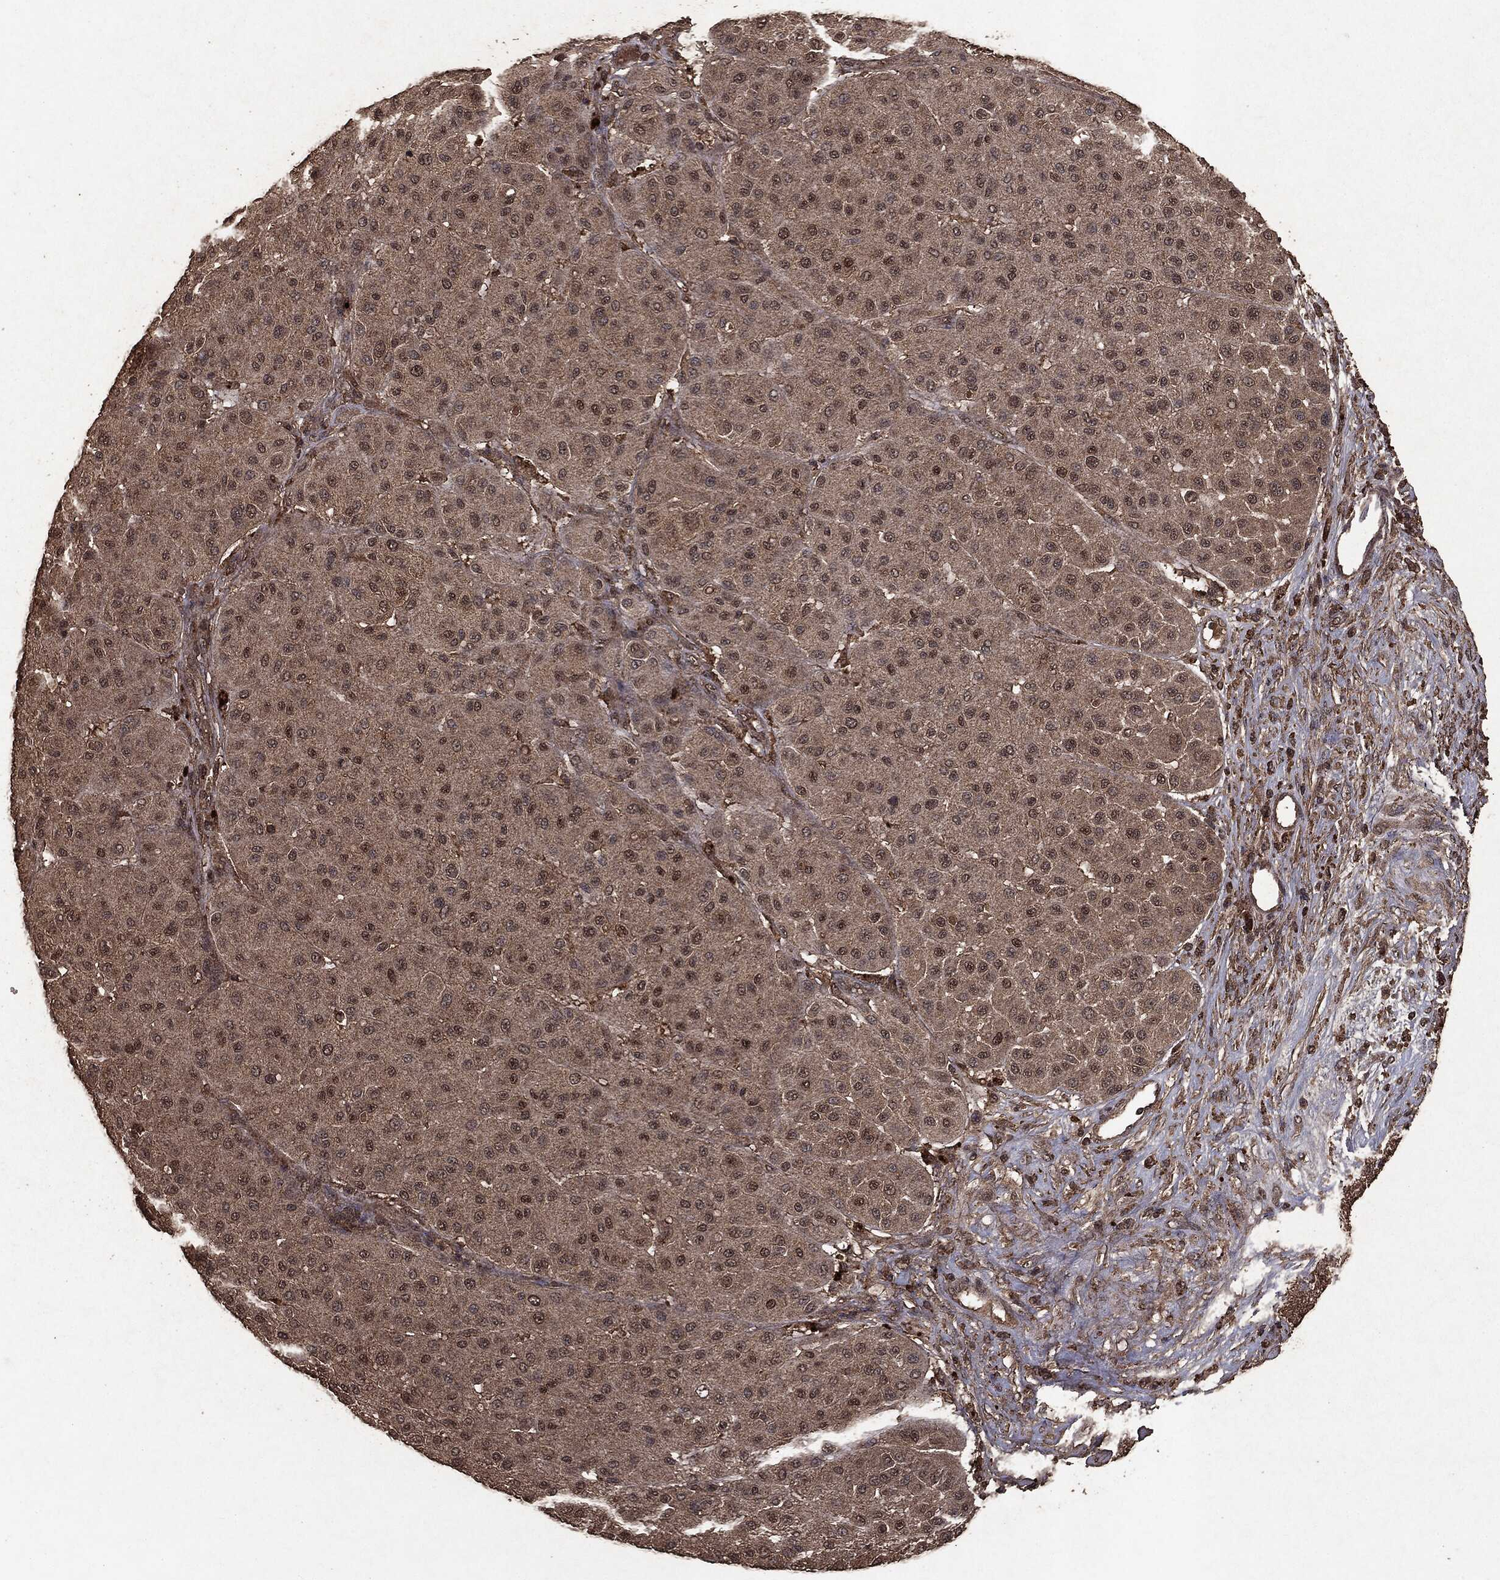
{"staining": {"intensity": "weak", "quantity": "25%-75%", "location": "cytoplasmic/membranous"}, "tissue": "melanoma", "cell_type": "Tumor cells", "image_type": "cancer", "snomed": [{"axis": "morphology", "description": "Malignant melanoma, Metastatic site"}, {"axis": "topography", "description": "Smooth muscle"}], "caption": "Immunohistochemistry (IHC) photomicrograph of malignant melanoma (metastatic site) stained for a protein (brown), which reveals low levels of weak cytoplasmic/membranous expression in approximately 25%-75% of tumor cells.", "gene": "NME1", "patient": {"sex": "male", "age": 41}}